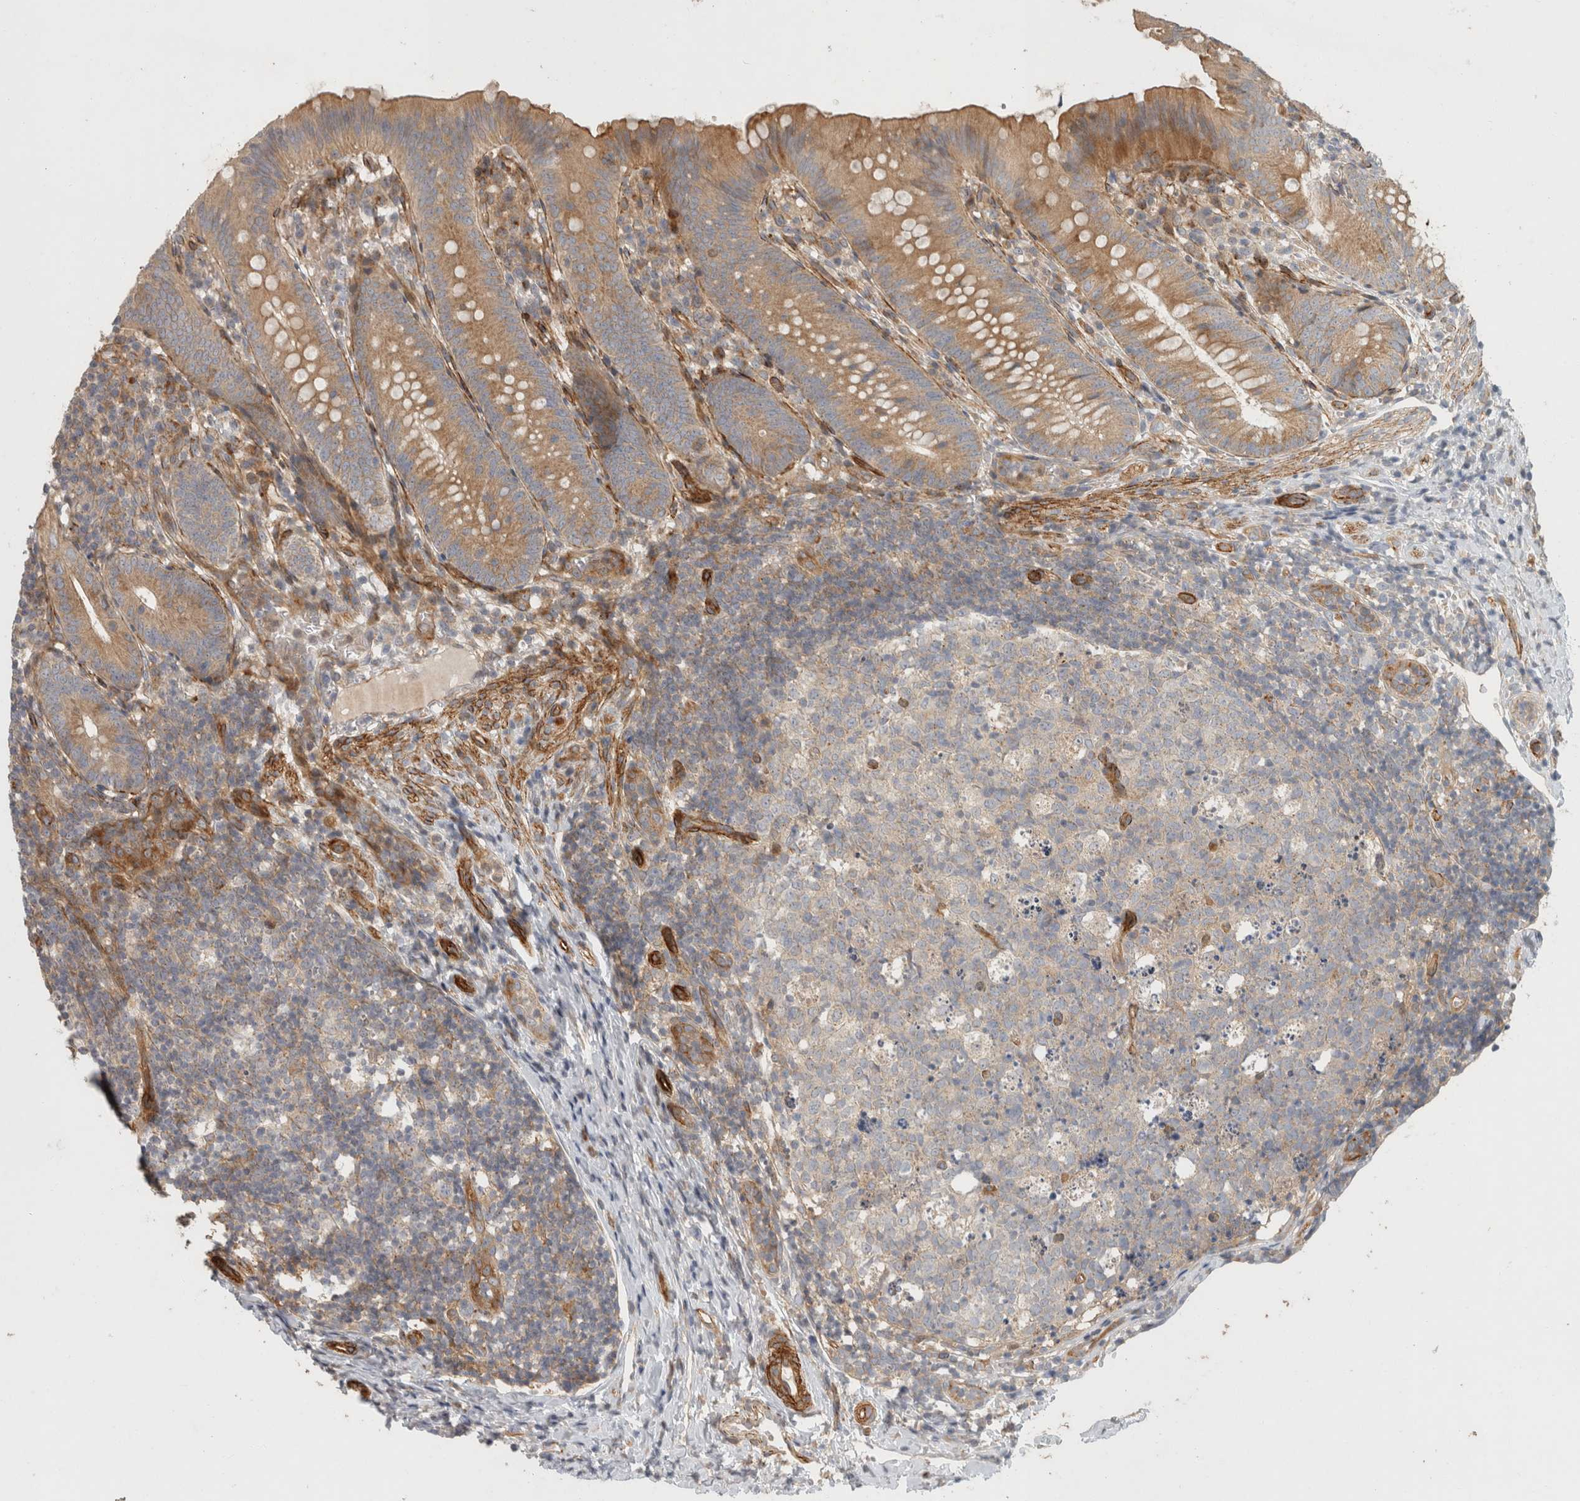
{"staining": {"intensity": "moderate", "quantity": ">75%", "location": "cytoplasmic/membranous"}, "tissue": "appendix", "cell_type": "Glandular cells", "image_type": "normal", "snomed": [{"axis": "morphology", "description": "Normal tissue, NOS"}, {"axis": "topography", "description": "Appendix"}], "caption": "Protein positivity by immunohistochemistry (IHC) exhibits moderate cytoplasmic/membranous expression in approximately >75% of glandular cells in benign appendix. The staining was performed using DAB (3,3'-diaminobenzidine) to visualize the protein expression in brown, while the nuclei were stained in blue with hematoxylin (Magnification: 20x).", "gene": "SIPA1L2", "patient": {"sex": "male", "age": 1}}